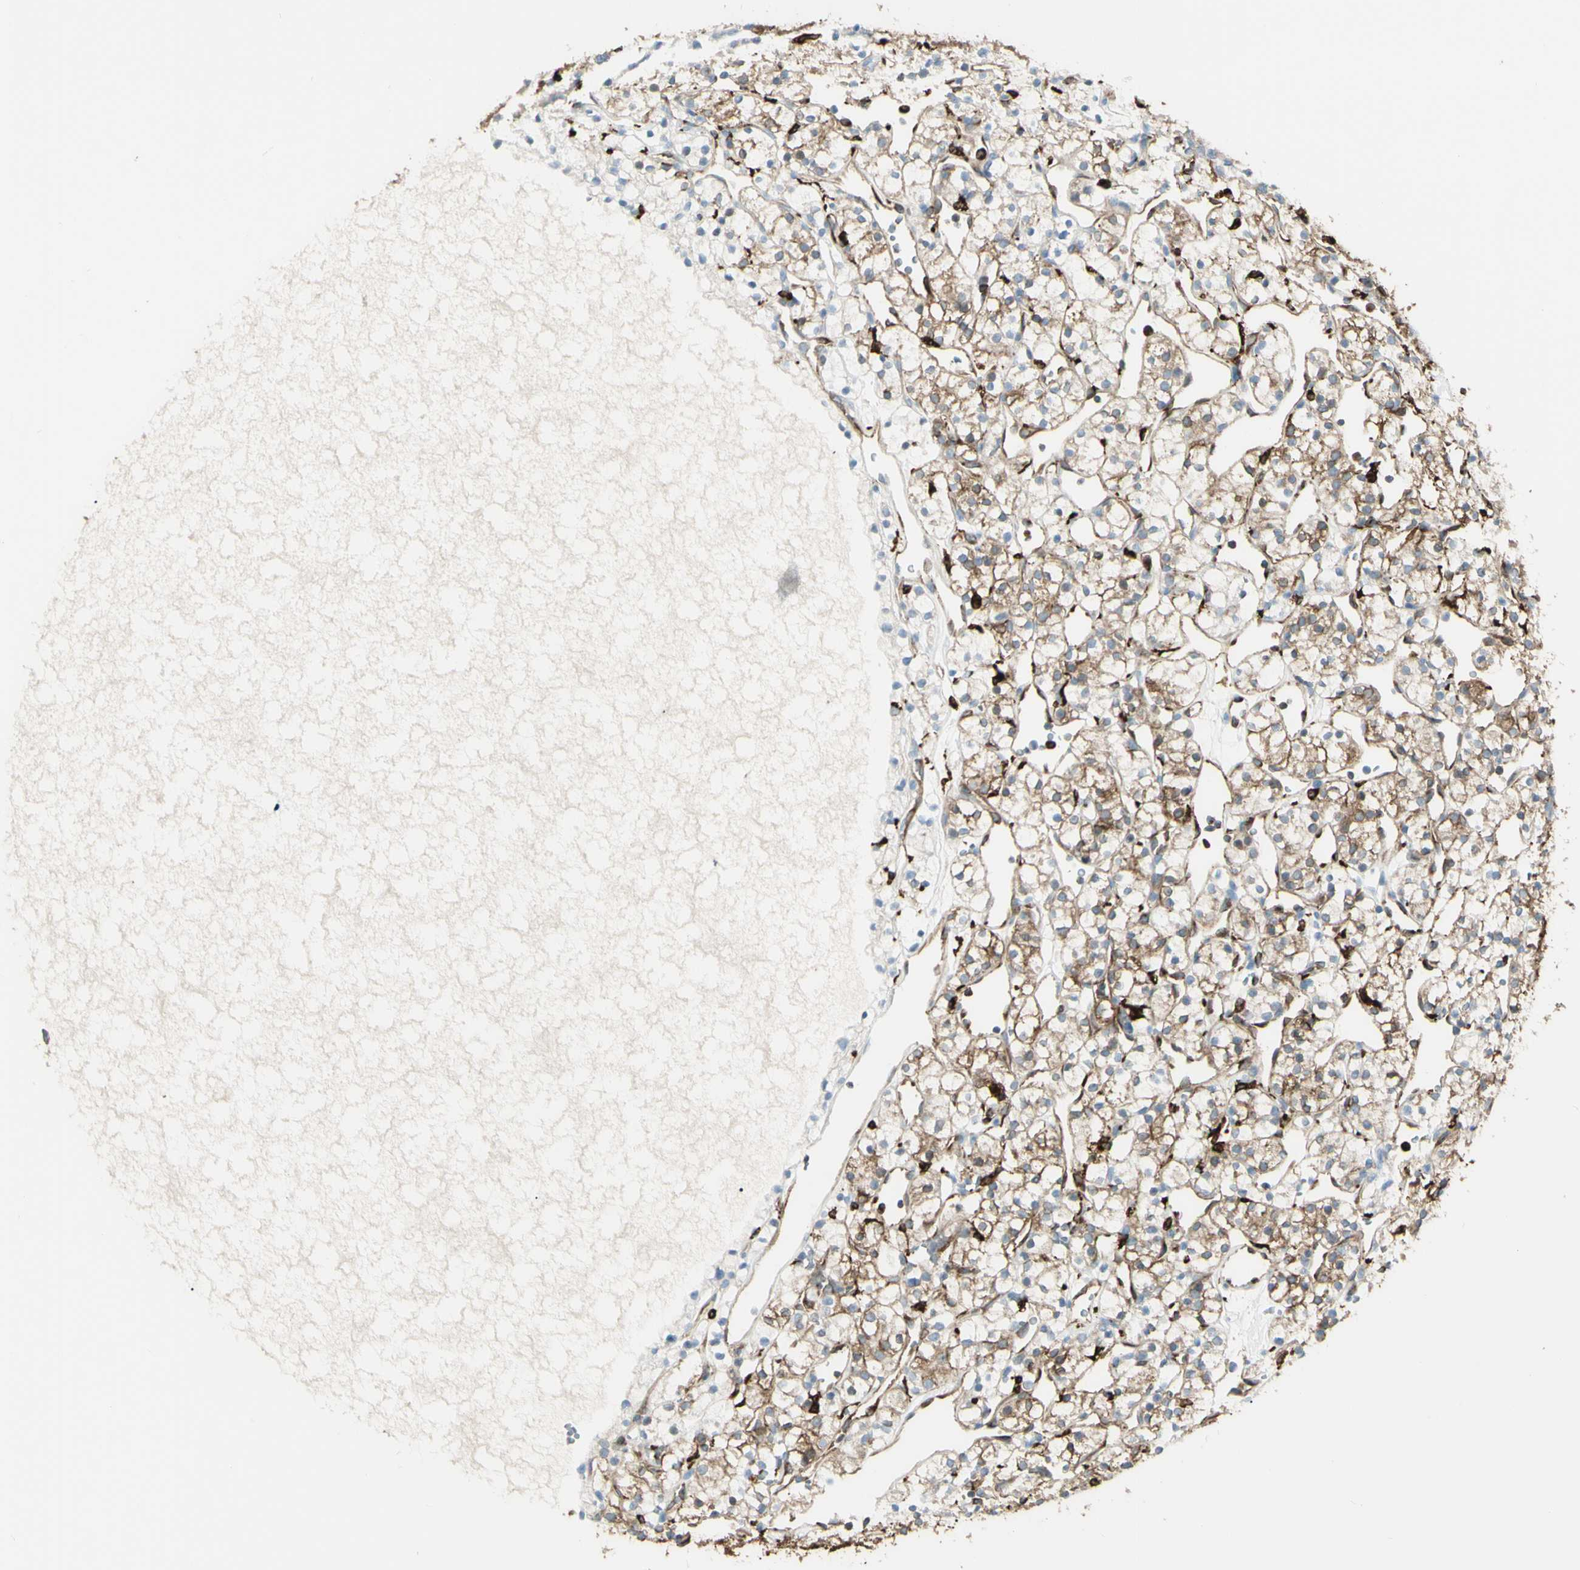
{"staining": {"intensity": "moderate", "quantity": "25%-75%", "location": "cytoplasmic/membranous"}, "tissue": "renal cancer", "cell_type": "Tumor cells", "image_type": "cancer", "snomed": [{"axis": "morphology", "description": "Adenocarcinoma, NOS"}, {"axis": "topography", "description": "Kidney"}], "caption": "A brown stain highlights moderate cytoplasmic/membranous positivity of a protein in renal cancer (adenocarcinoma) tumor cells.", "gene": "CD74", "patient": {"sex": "female", "age": 60}}